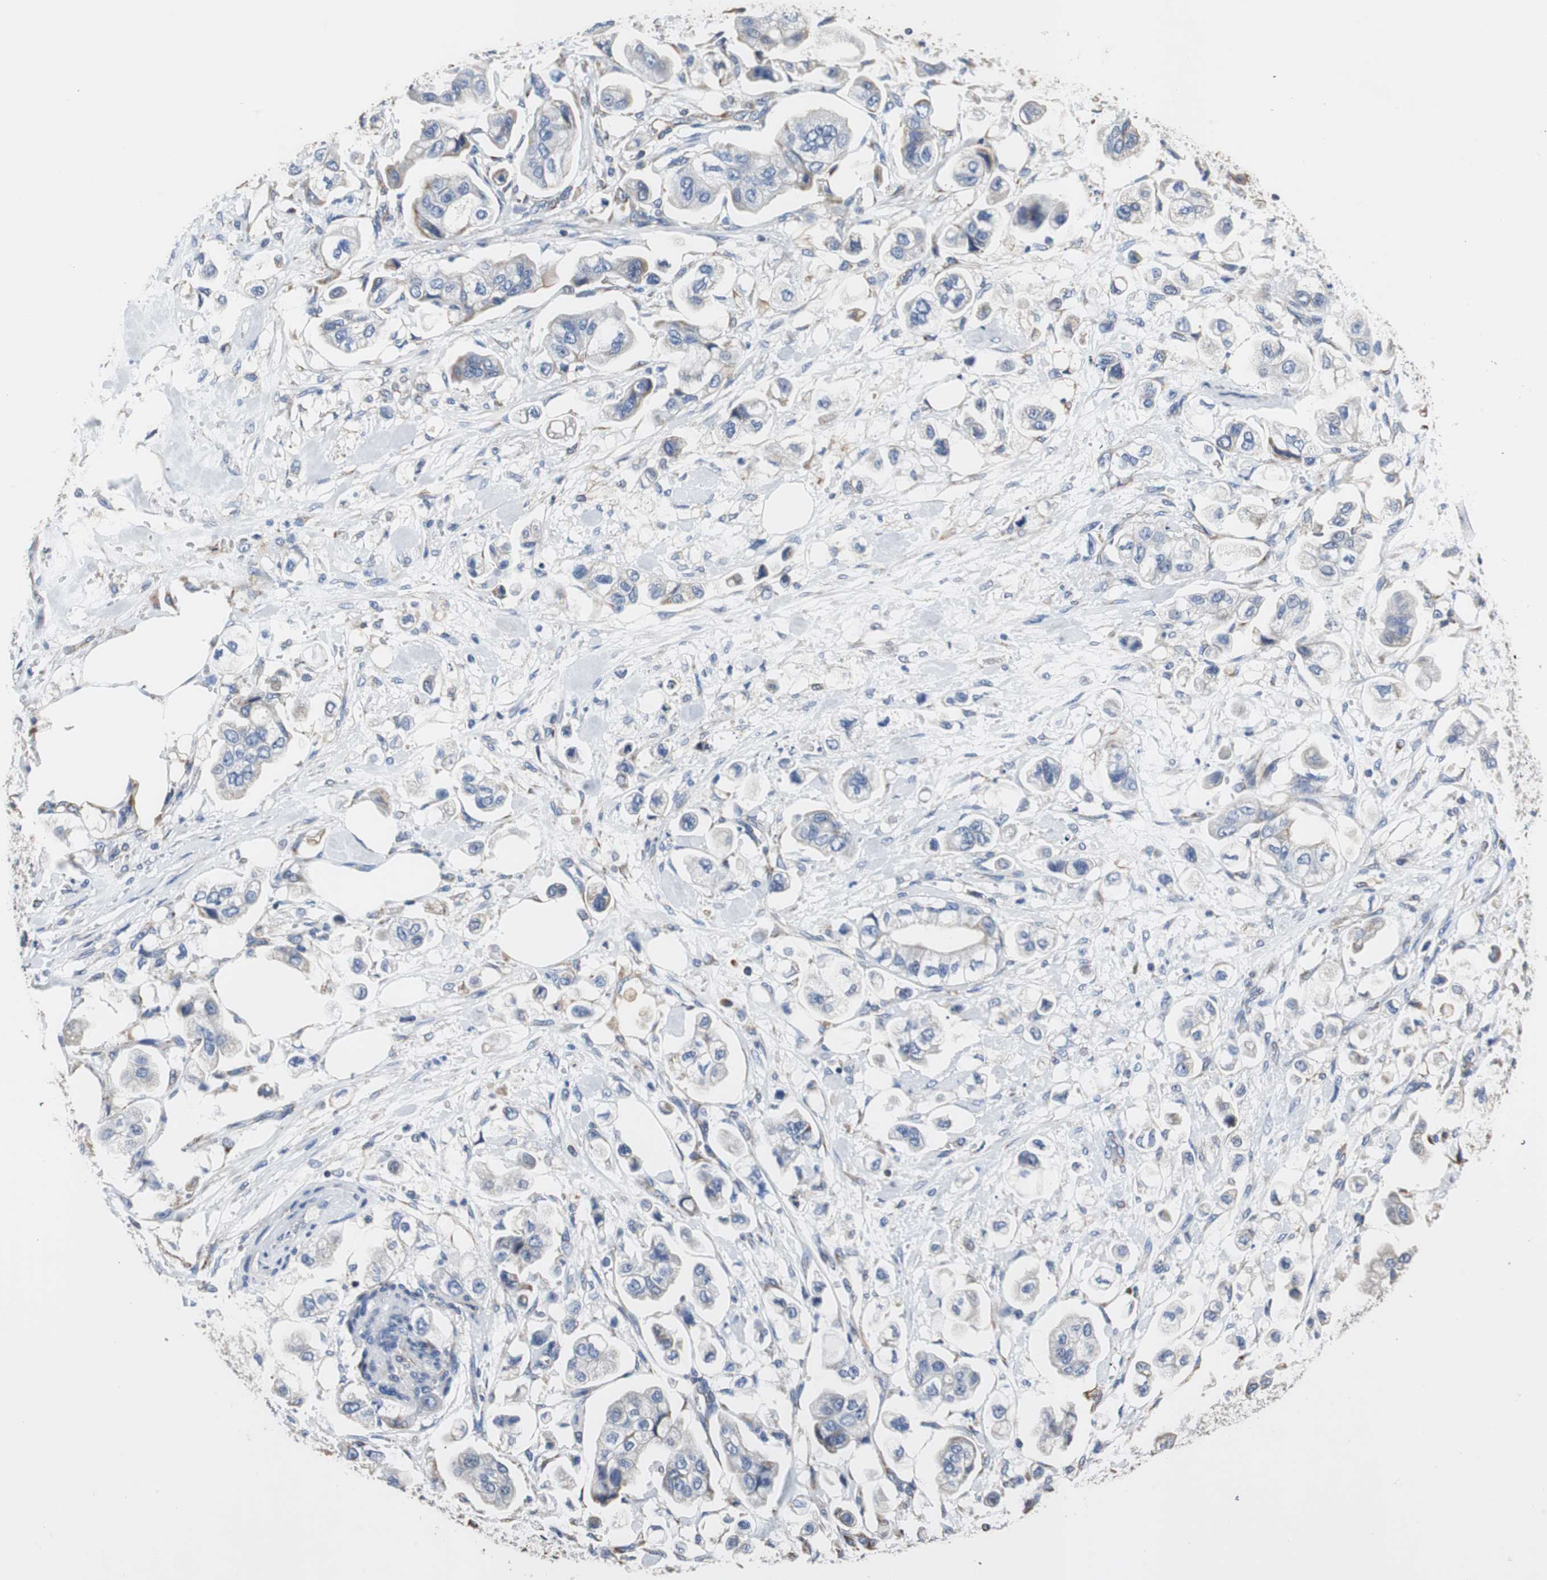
{"staining": {"intensity": "negative", "quantity": "none", "location": "none"}, "tissue": "stomach cancer", "cell_type": "Tumor cells", "image_type": "cancer", "snomed": [{"axis": "morphology", "description": "Adenocarcinoma, NOS"}, {"axis": "topography", "description": "Stomach"}], "caption": "This is an immunohistochemistry image of human stomach cancer. There is no staining in tumor cells.", "gene": "PCK1", "patient": {"sex": "male", "age": 62}}